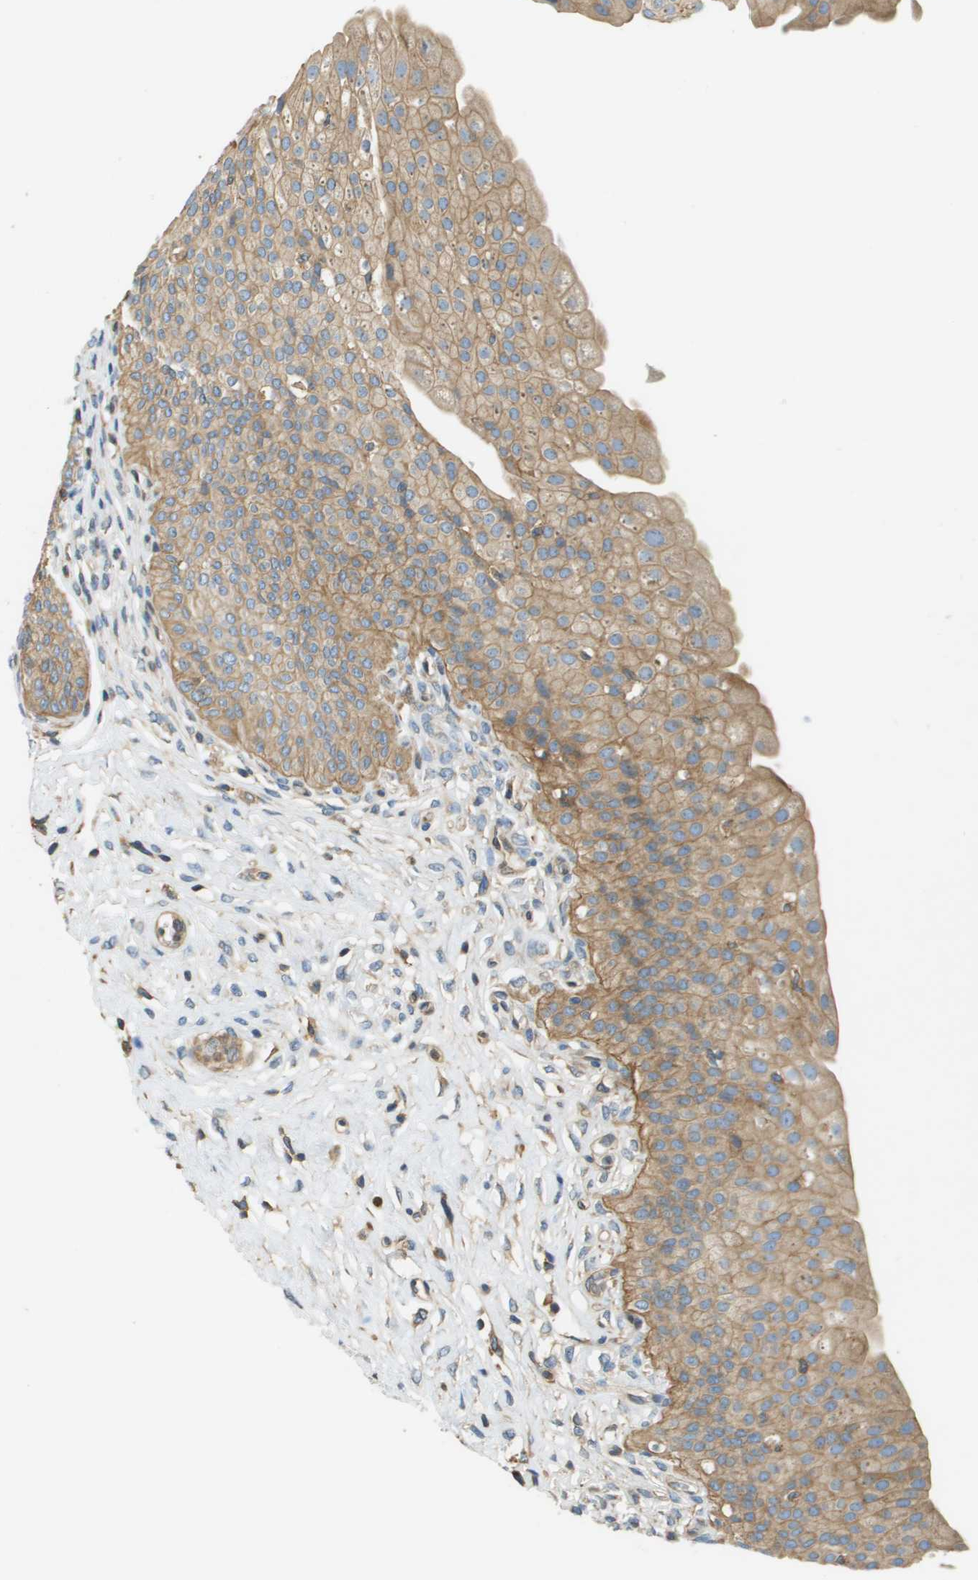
{"staining": {"intensity": "moderate", "quantity": ">75%", "location": "cytoplasmic/membranous"}, "tissue": "urinary bladder", "cell_type": "Urothelial cells", "image_type": "normal", "snomed": [{"axis": "morphology", "description": "Normal tissue, NOS"}, {"axis": "topography", "description": "Urinary bladder"}], "caption": "Brown immunohistochemical staining in benign human urinary bladder exhibits moderate cytoplasmic/membranous expression in about >75% of urothelial cells. The protein of interest is stained brown, and the nuclei are stained in blue (DAB IHC with brightfield microscopy, high magnification).", "gene": "DNAJB11", "patient": {"sex": "male", "age": 46}}